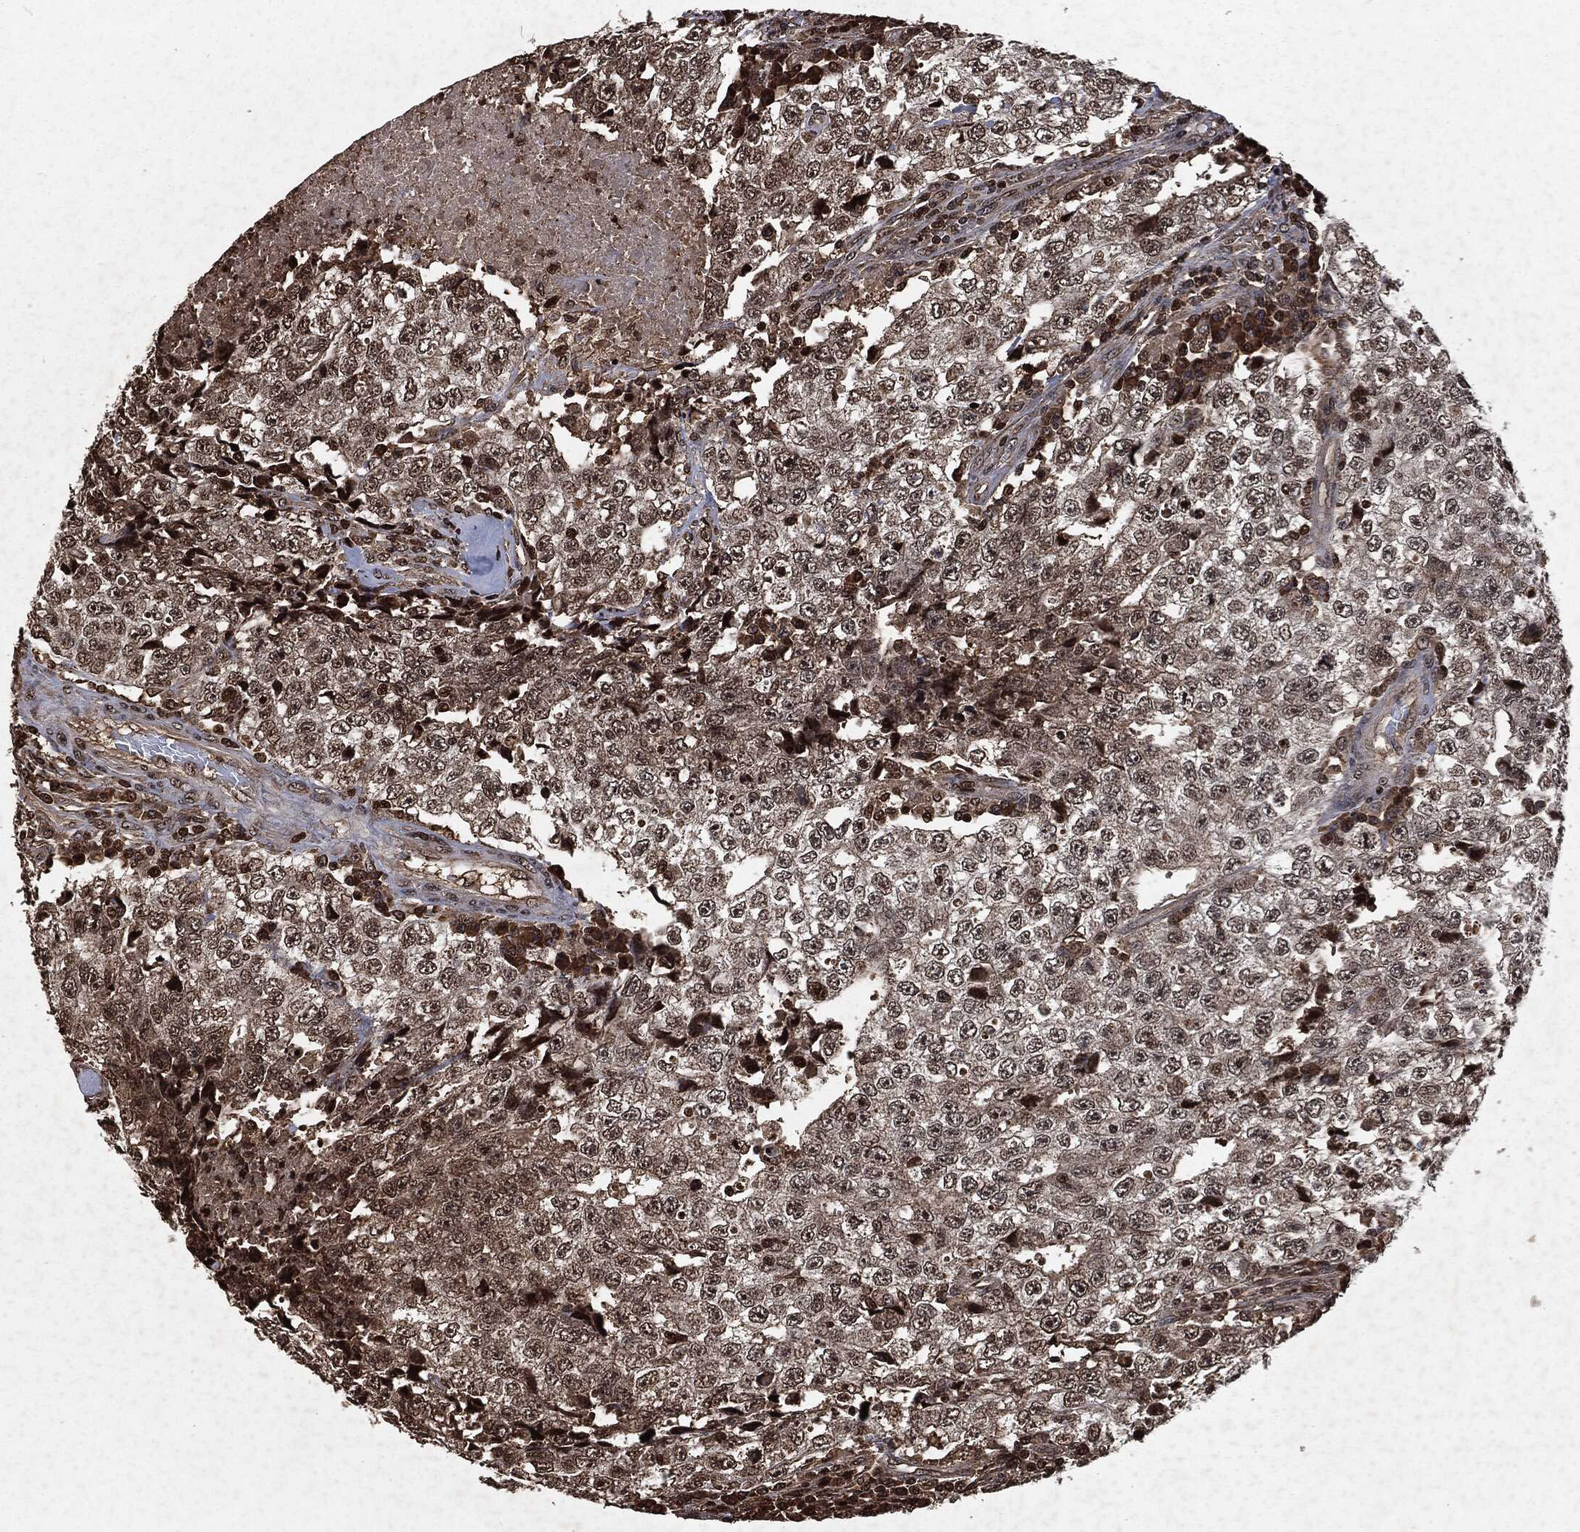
{"staining": {"intensity": "moderate", "quantity": "<25%", "location": "cytoplasmic/membranous,nuclear"}, "tissue": "testis cancer", "cell_type": "Tumor cells", "image_type": "cancer", "snomed": [{"axis": "morphology", "description": "Necrosis, NOS"}, {"axis": "morphology", "description": "Carcinoma, Embryonal, NOS"}, {"axis": "topography", "description": "Testis"}], "caption": "Immunohistochemical staining of human testis cancer (embryonal carcinoma) reveals low levels of moderate cytoplasmic/membranous and nuclear expression in about <25% of tumor cells.", "gene": "SNAI1", "patient": {"sex": "male", "age": 19}}